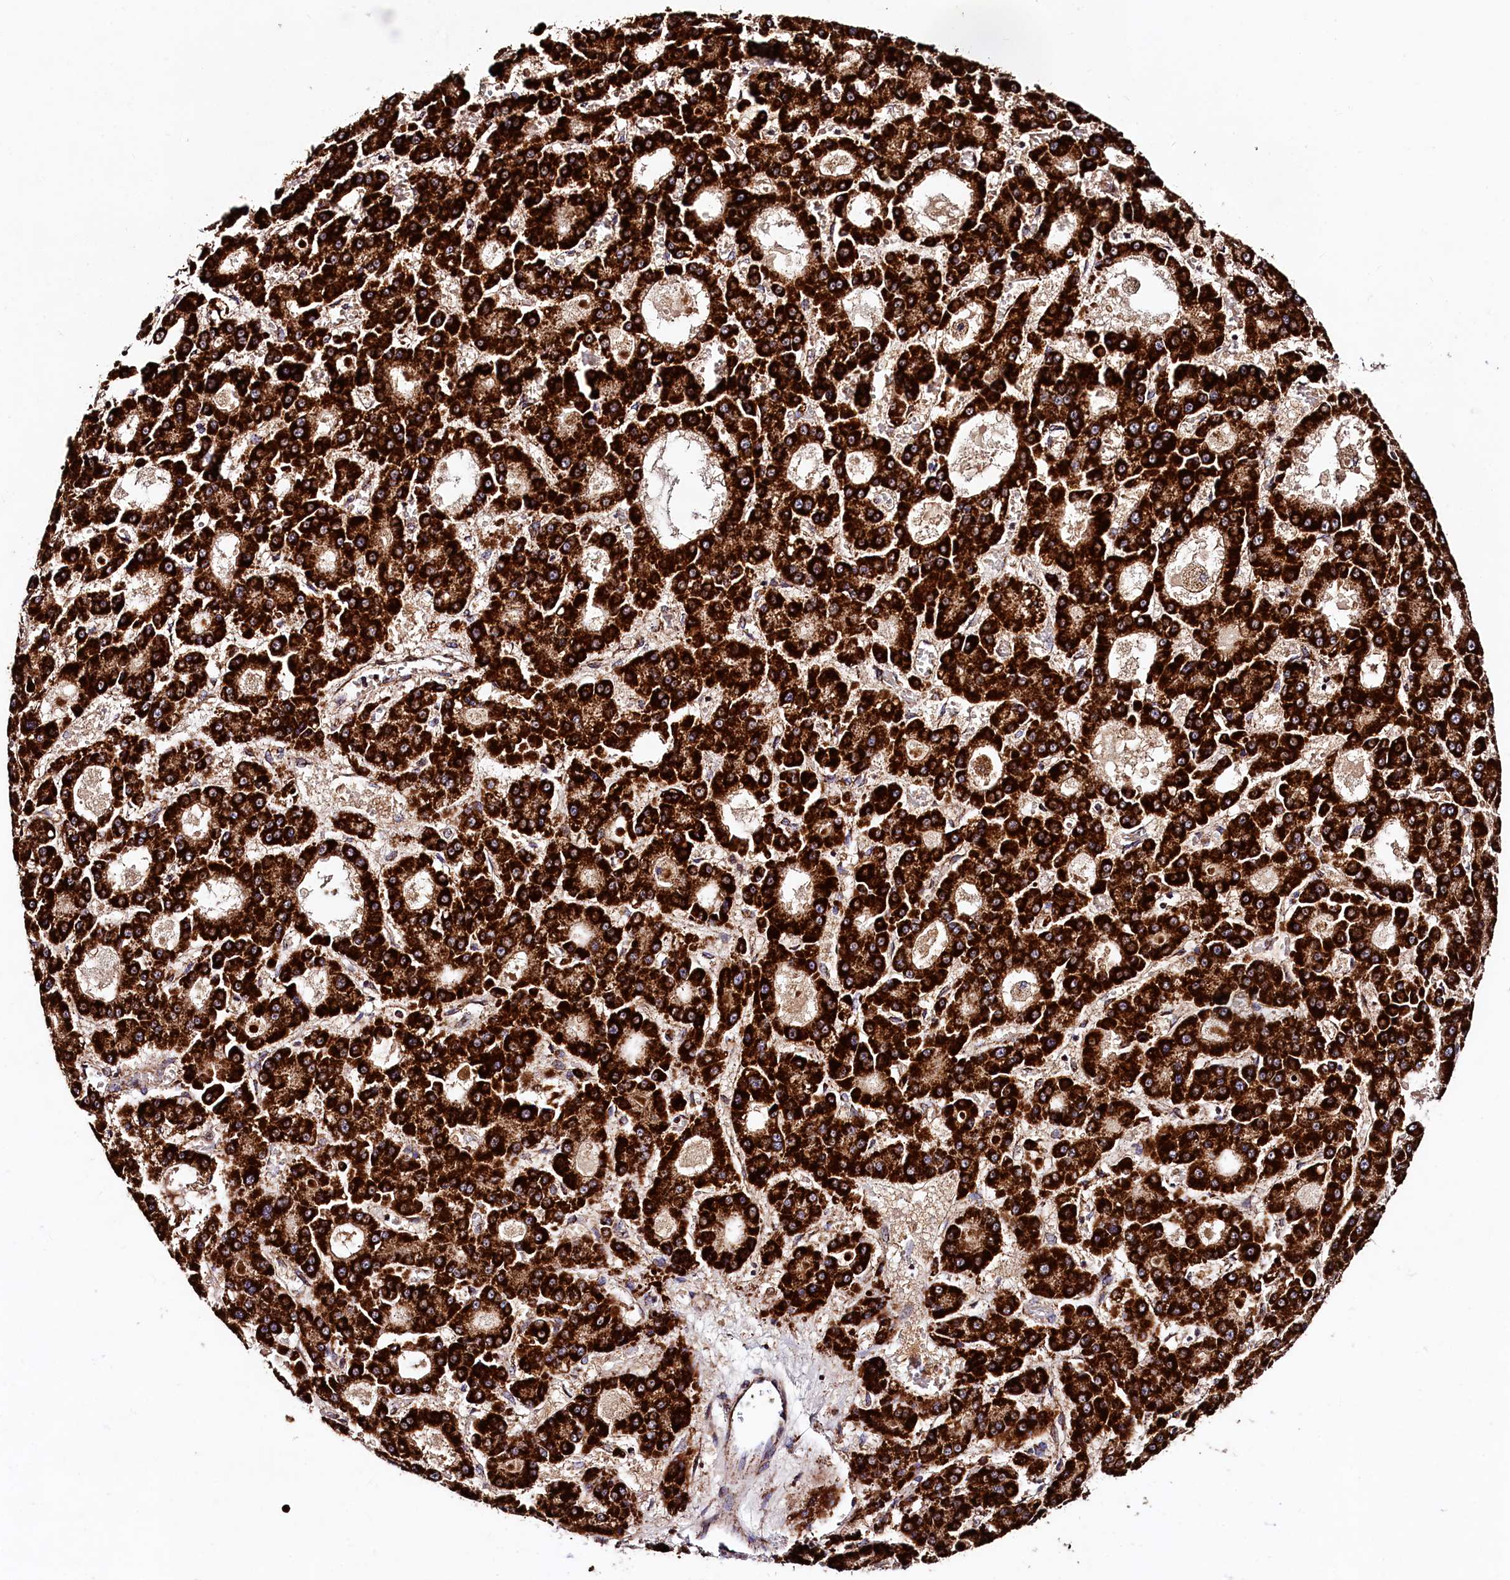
{"staining": {"intensity": "strong", "quantity": ">75%", "location": "cytoplasmic/membranous"}, "tissue": "liver cancer", "cell_type": "Tumor cells", "image_type": "cancer", "snomed": [{"axis": "morphology", "description": "Carcinoma, Hepatocellular, NOS"}, {"axis": "topography", "description": "Liver"}], "caption": "A high amount of strong cytoplasmic/membranous staining is present in about >75% of tumor cells in liver cancer tissue.", "gene": "CLYBL", "patient": {"sex": "male", "age": 70}}